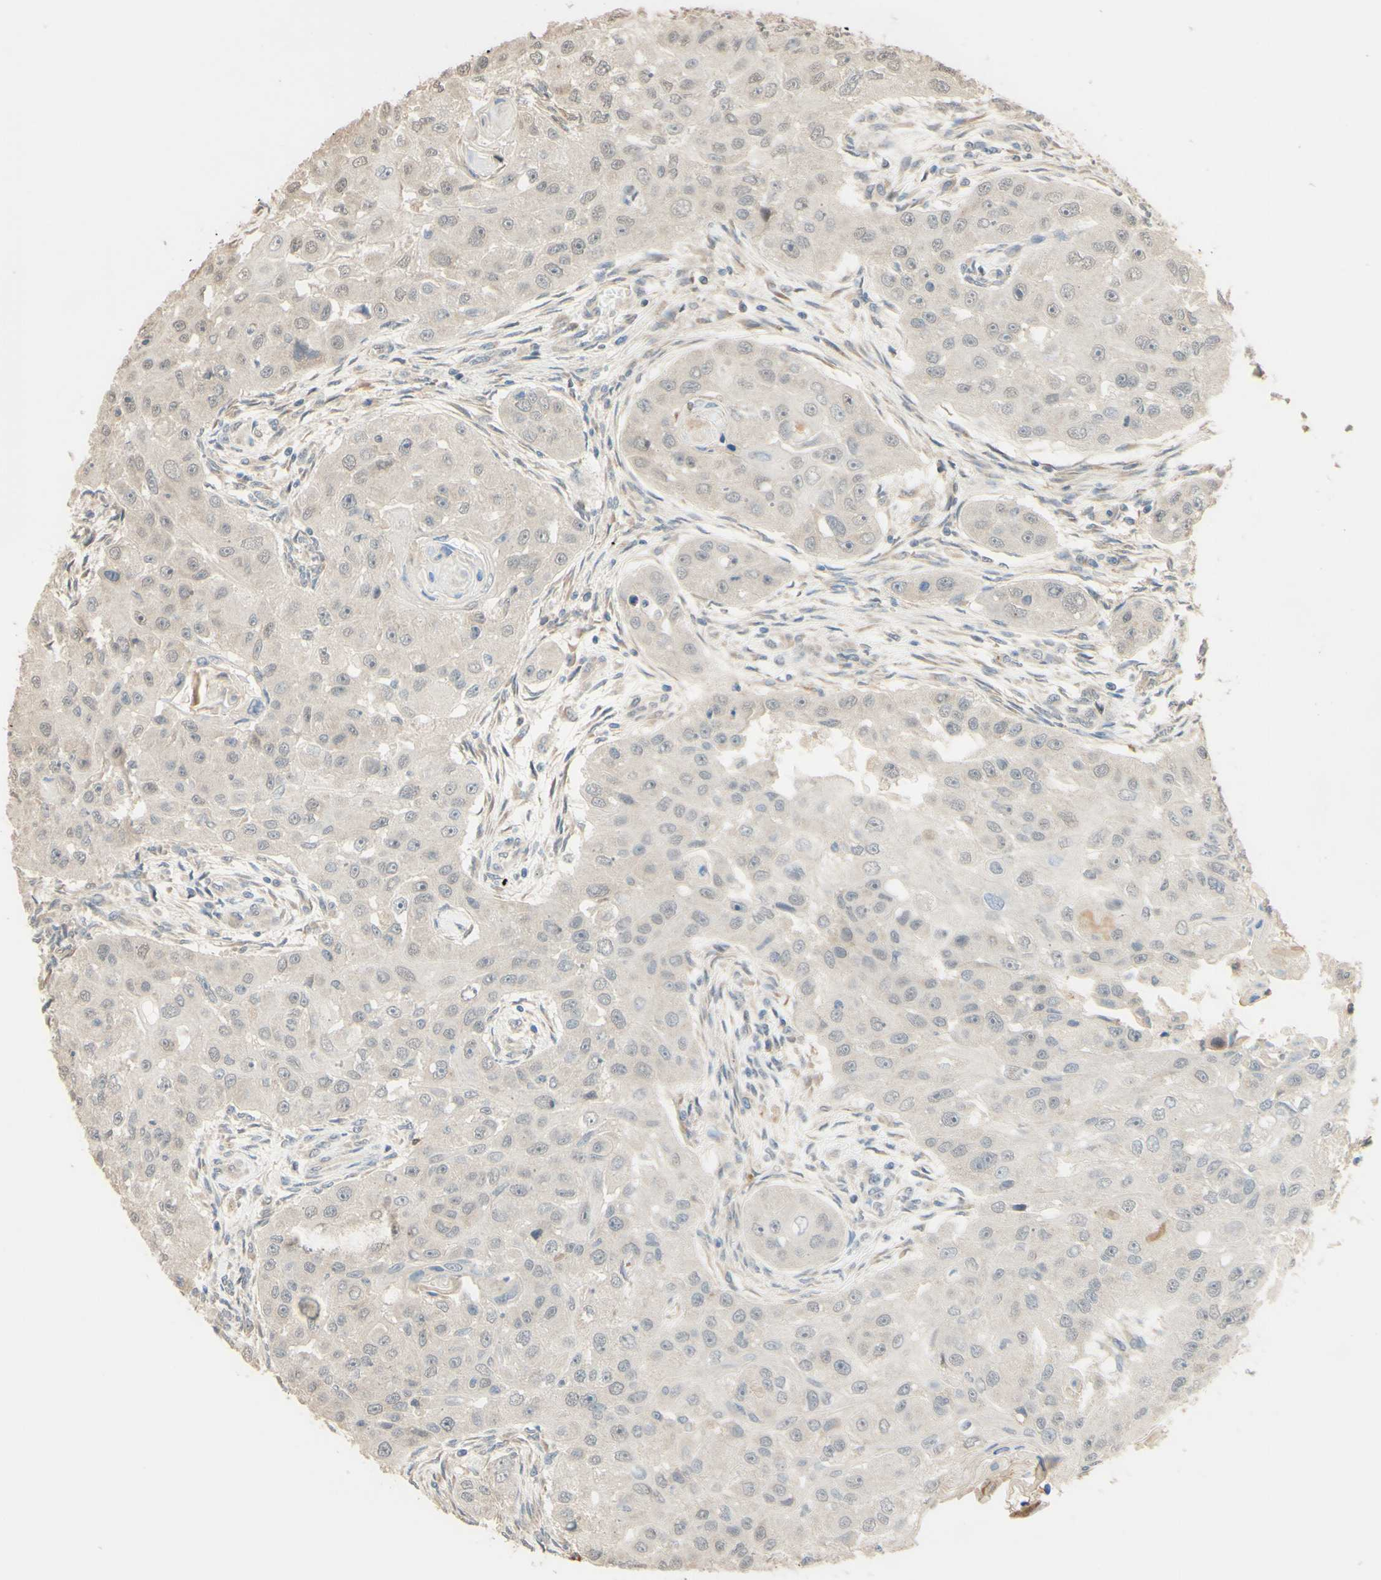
{"staining": {"intensity": "negative", "quantity": "none", "location": "none"}, "tissue": "head and neck cancer", "cell_type": "Tumor cells", "image_type": "cancer", "snomed": [{"axis": "morphology", "description": "Normal tissue, NOS"}, {"axis": "morphology", "description": "Squamous cell carcinoma, NOS"}, {"axis": "topography", "description": "Skeletal muscle"}, {"axis": "topography", "description": "Head-Neck"}], "caption": "Head and neck cancer (squamous cell carcinoma) was stained to show a protein in brown. There is no significant expression in tumor cells.", "gene": "SMIM19", "patient": {"sex": "male", "age": 51}}